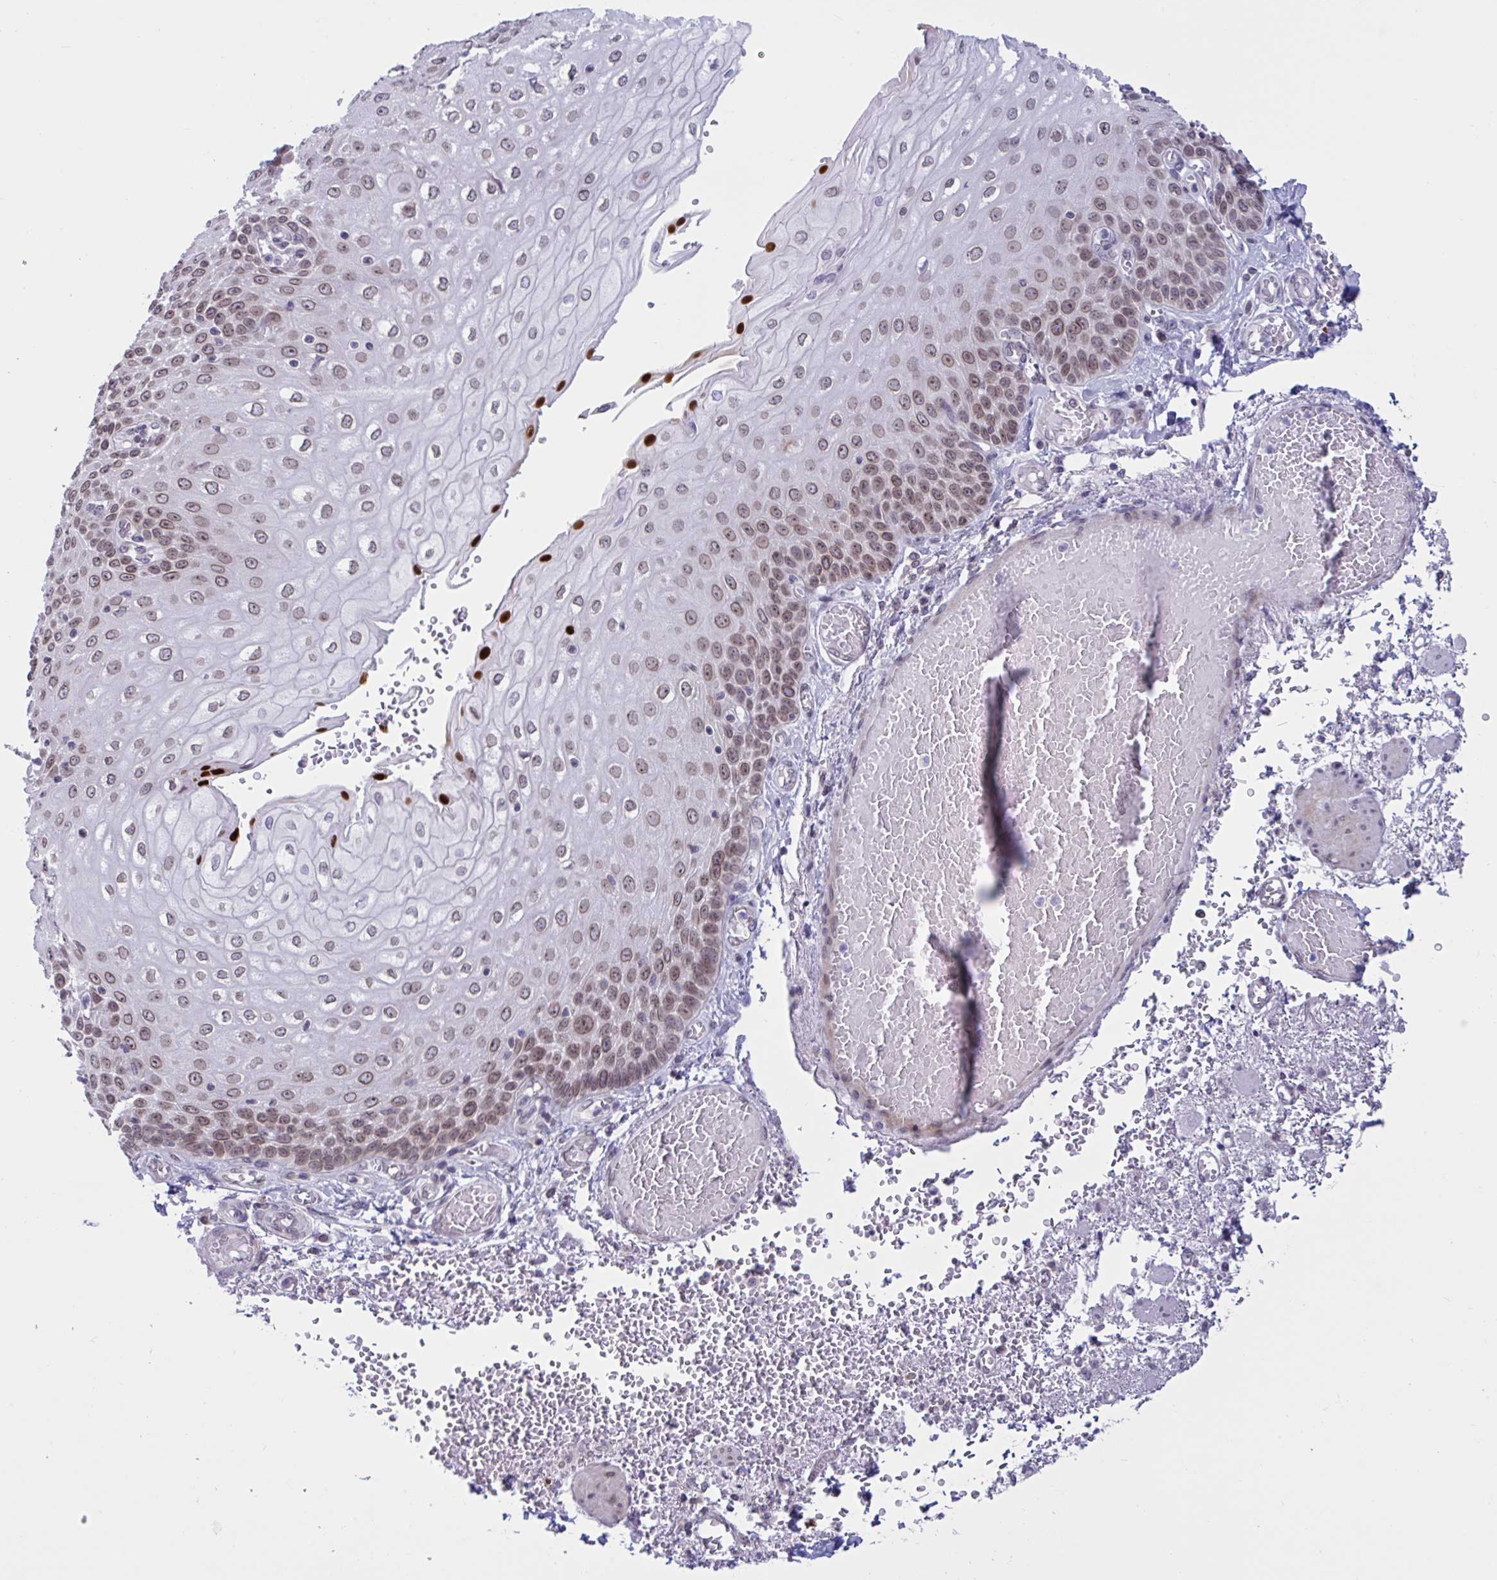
{"staining": {"intensity": "moderate", "quantity": ">75%", "location": "nuclear"}, "tissue": "esophagus", "cell_type": "Squamous epithelial cells", "image_type": "normal", "snomed": [{"axis": "morphology", "description": "Normal tissue, NOS"}, {"axis": "morphology", "description": "Adenocarcinoma, NOS"}, {"axis": "topography", "description": "Esophagus"}], "caption": "Moderate nuclear positivity for a protein is appreciated in approximately >75% of squamous epithelial cells of unremarkable esophagus using IHC.", "gene": "DOCK11", "patient": {"sex": "male", "age": 81}}